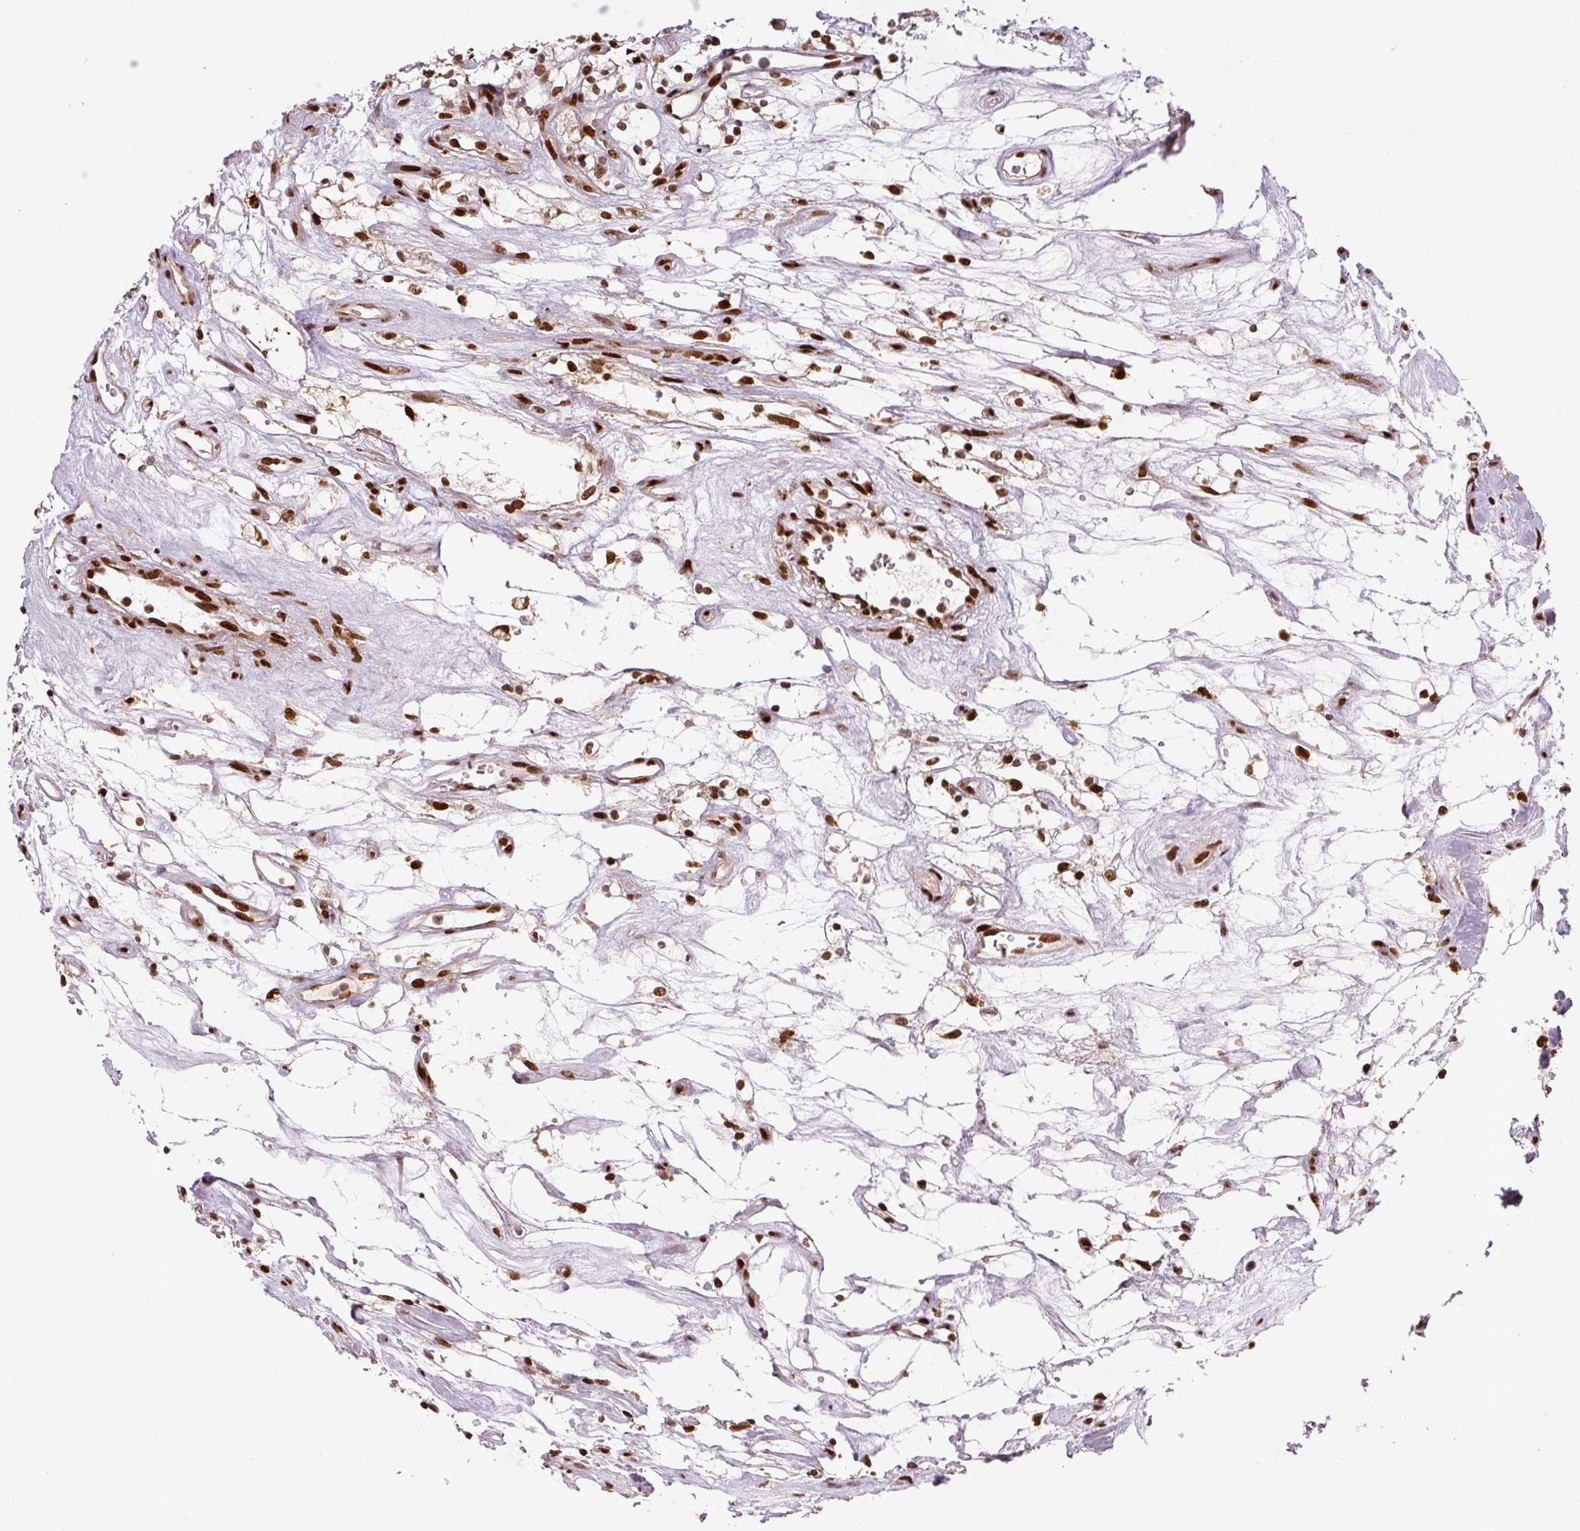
{"staining": {"intensity": "moderate", "quantity": ">75%", "location": "nuclear"}, "tissue": "renal cancer", "cell_type": "Tumor cells", "image_type": "cancer", "snomed": [{"axis": "morphology", "description": "Adenocarcinoma, NOS"}, {"axis": "topography", "description": "Kidney"}], "caption": "Brown immunohistochemical staining in human renal adenocarcinoma demonstrates moderate nuclear staining in about >75% of tumor cells. (Brightfield microscopy of DAB IHC at high magnification).", "gene": "PYDC2", "patient": {"sex": "female", "age": 69}}